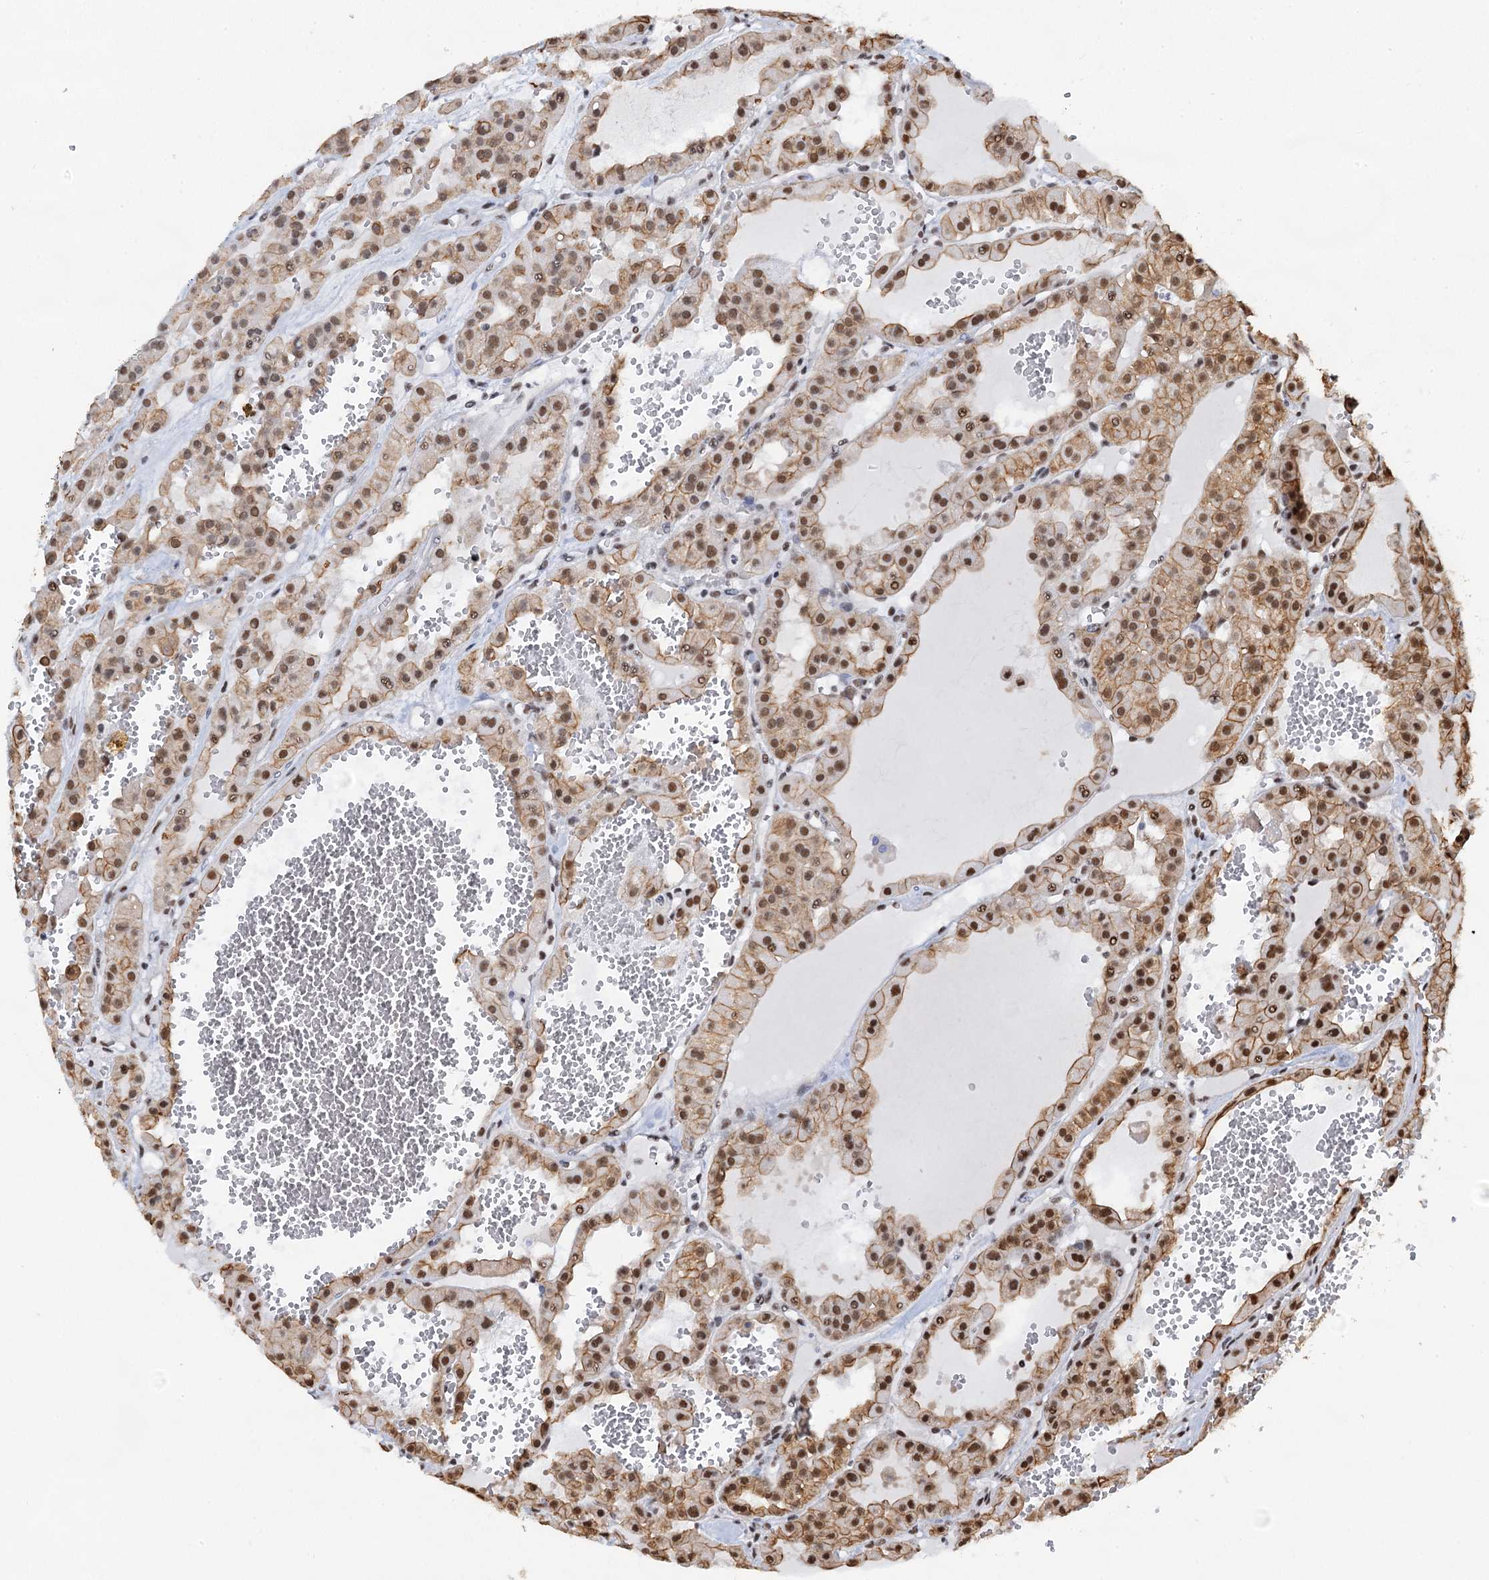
{"staining": {"intensity": "moderate", "quantity": ">75%", "location": "cytoplasmic/membranous,nuclear"}, "tissue": "renal cancer", "cell_type": "Tumor cells", "image_type": "cancer", "snomed": [{"axis": "morphology", "description": "Carcinoma, NOS"}, {"axis": "topography", "description": "Kidney"}], "caption": "Immunohistochemical staining of human carcinoma (renal) shows moderate cytoplasmic/membranous and nuclear protein staining in about >75% of tumor cells.", "gene": "ZNF609", "patient": {"sex": "female", "age": 75}}